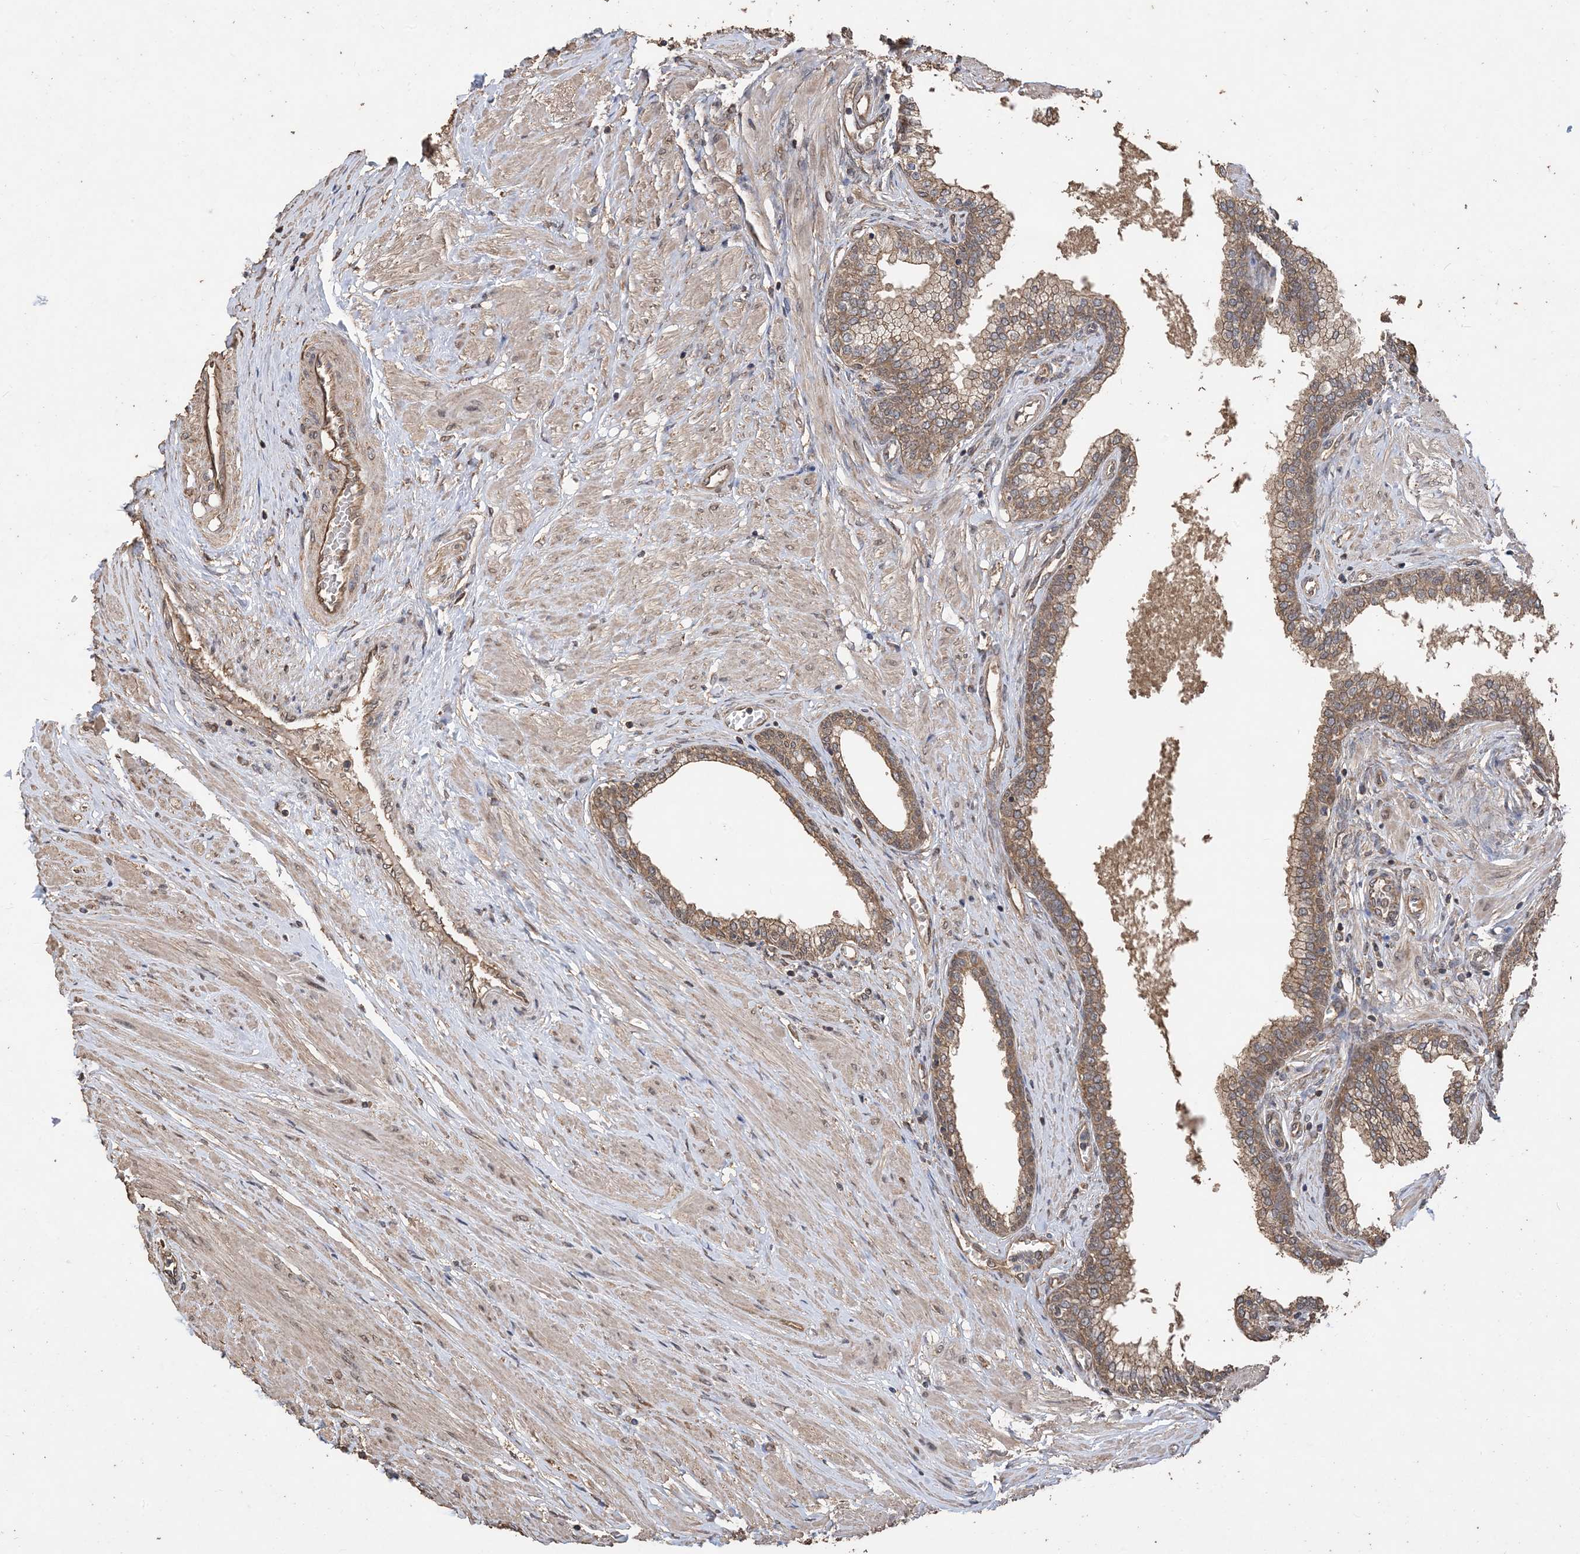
{"staining": {"intensity": "moderate", "quantity": ">75%", "location": "cytoplasmic/membranous"}, "tissue": "prostate", "cell_type": "Glandular cells", "image_type": "normal", "snomed": [{"axis": "morphology", "description": "Normal tissue, NOS"}, {"axis": "morphology", "description": "Urothelial carcinoma, Low grade"}, {"axis": "topography", "description": "Urinary bladder"}, {"axis": "topography", "description": "Prostate"}], "caption": "This photomicrograph displays immunohistochemistry staining of benign prostate, with medium moderate cytoplasmic/membranous expression in approximately >75% of glandular cells.", "gene": "ZKSCAN5", "patient": {"sex": "male", "age": 60}}